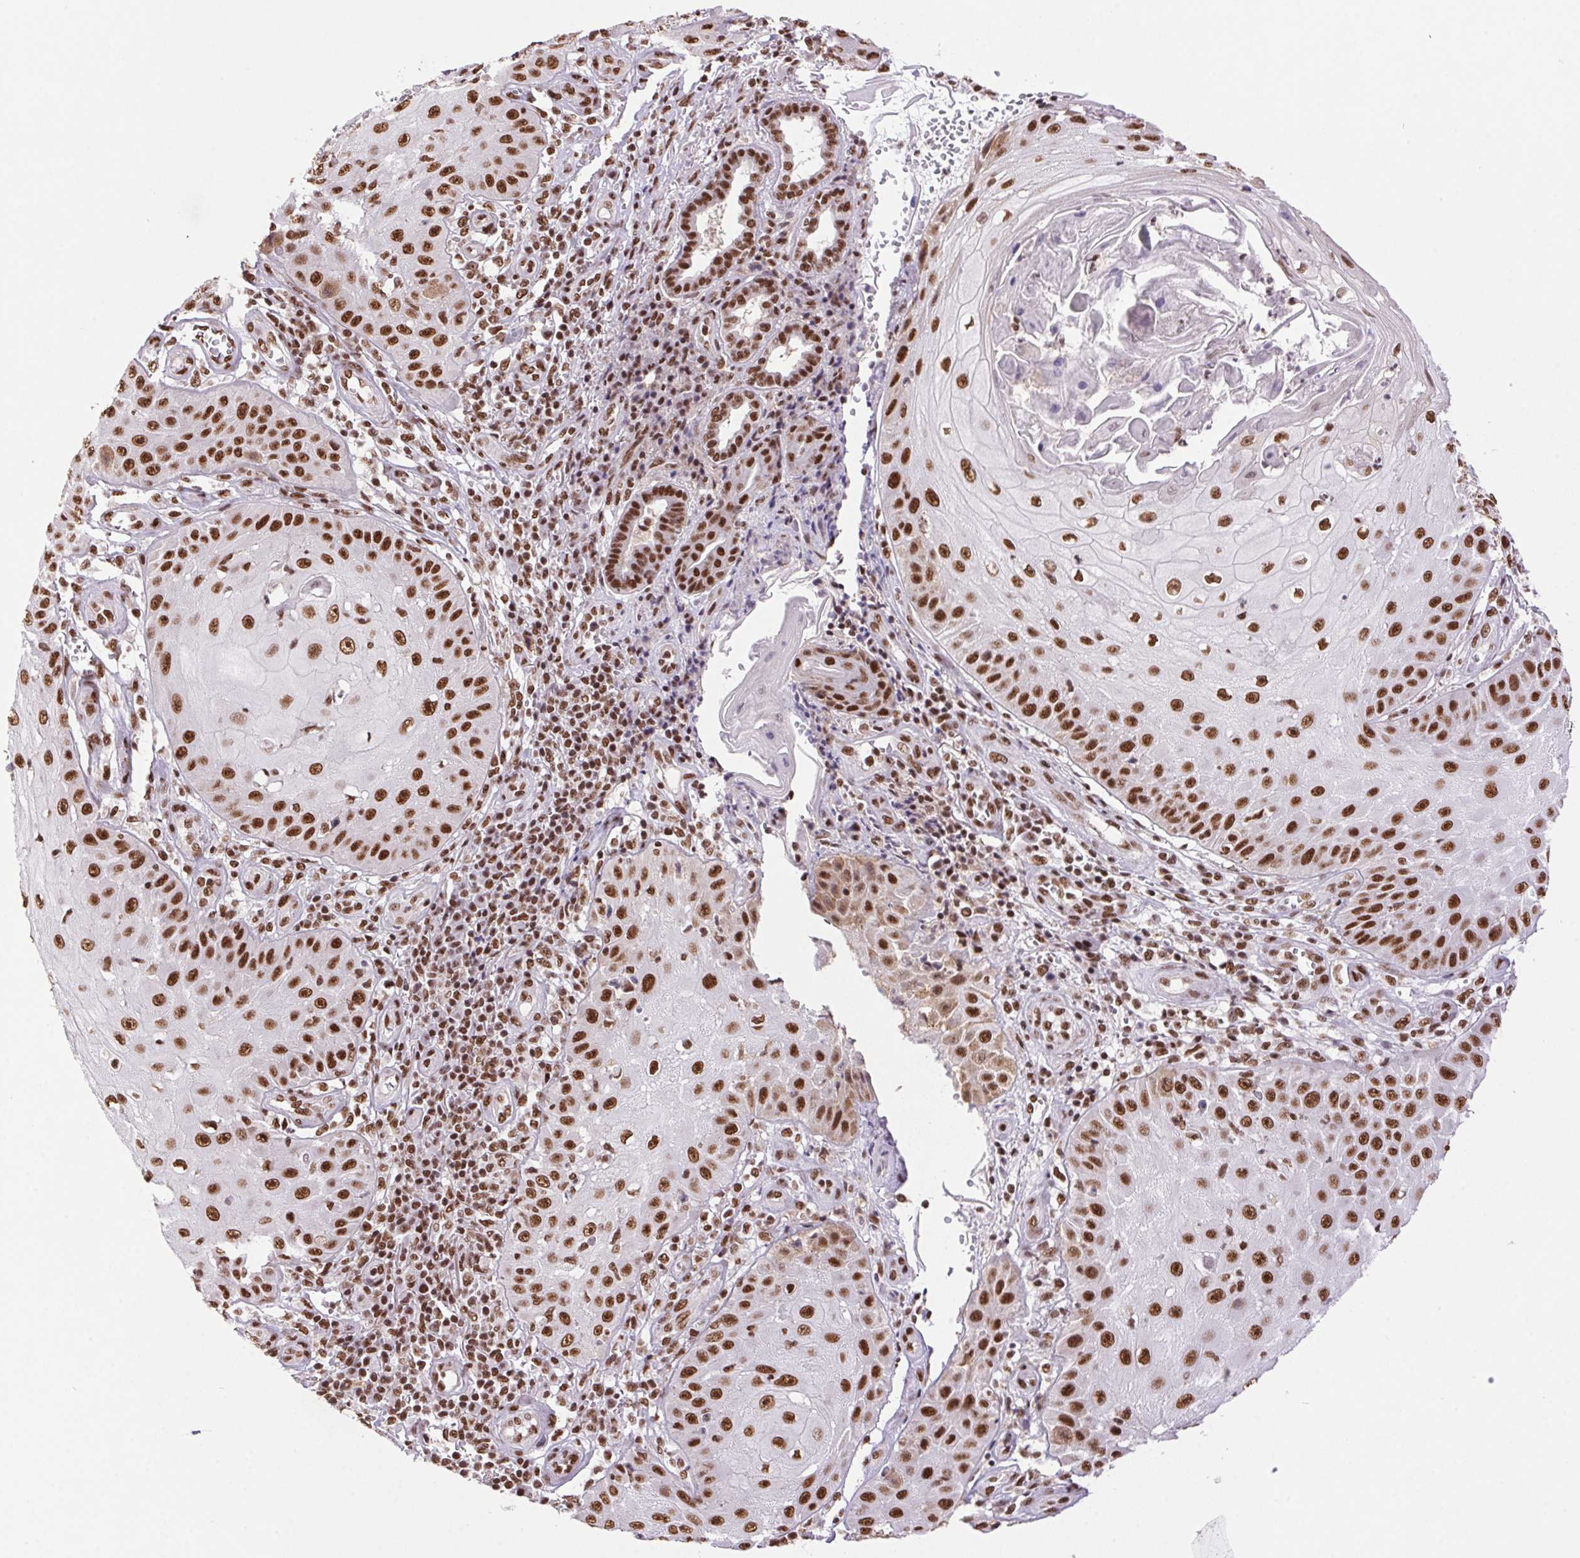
{"staining": {"intensity": "strong", "quantity": ">75%", "location": "nuclear"}, "tissue": "skin cancer", "cell_type": "Tumor cells", "image_type": "cancer", "snomed": [{"axis": "morphology", "description": "Squamous cell carcinoma, NOS"}, {"axis": "topography", "description": "Skin"}], "caption": "Skin cancer tissue exhibits strong nuclear positivity in about >75% of tumor cells, visualized by immunohistochemistry.", "gene": "ZNF207", "patient": {"sex": "male", "age": 70}}